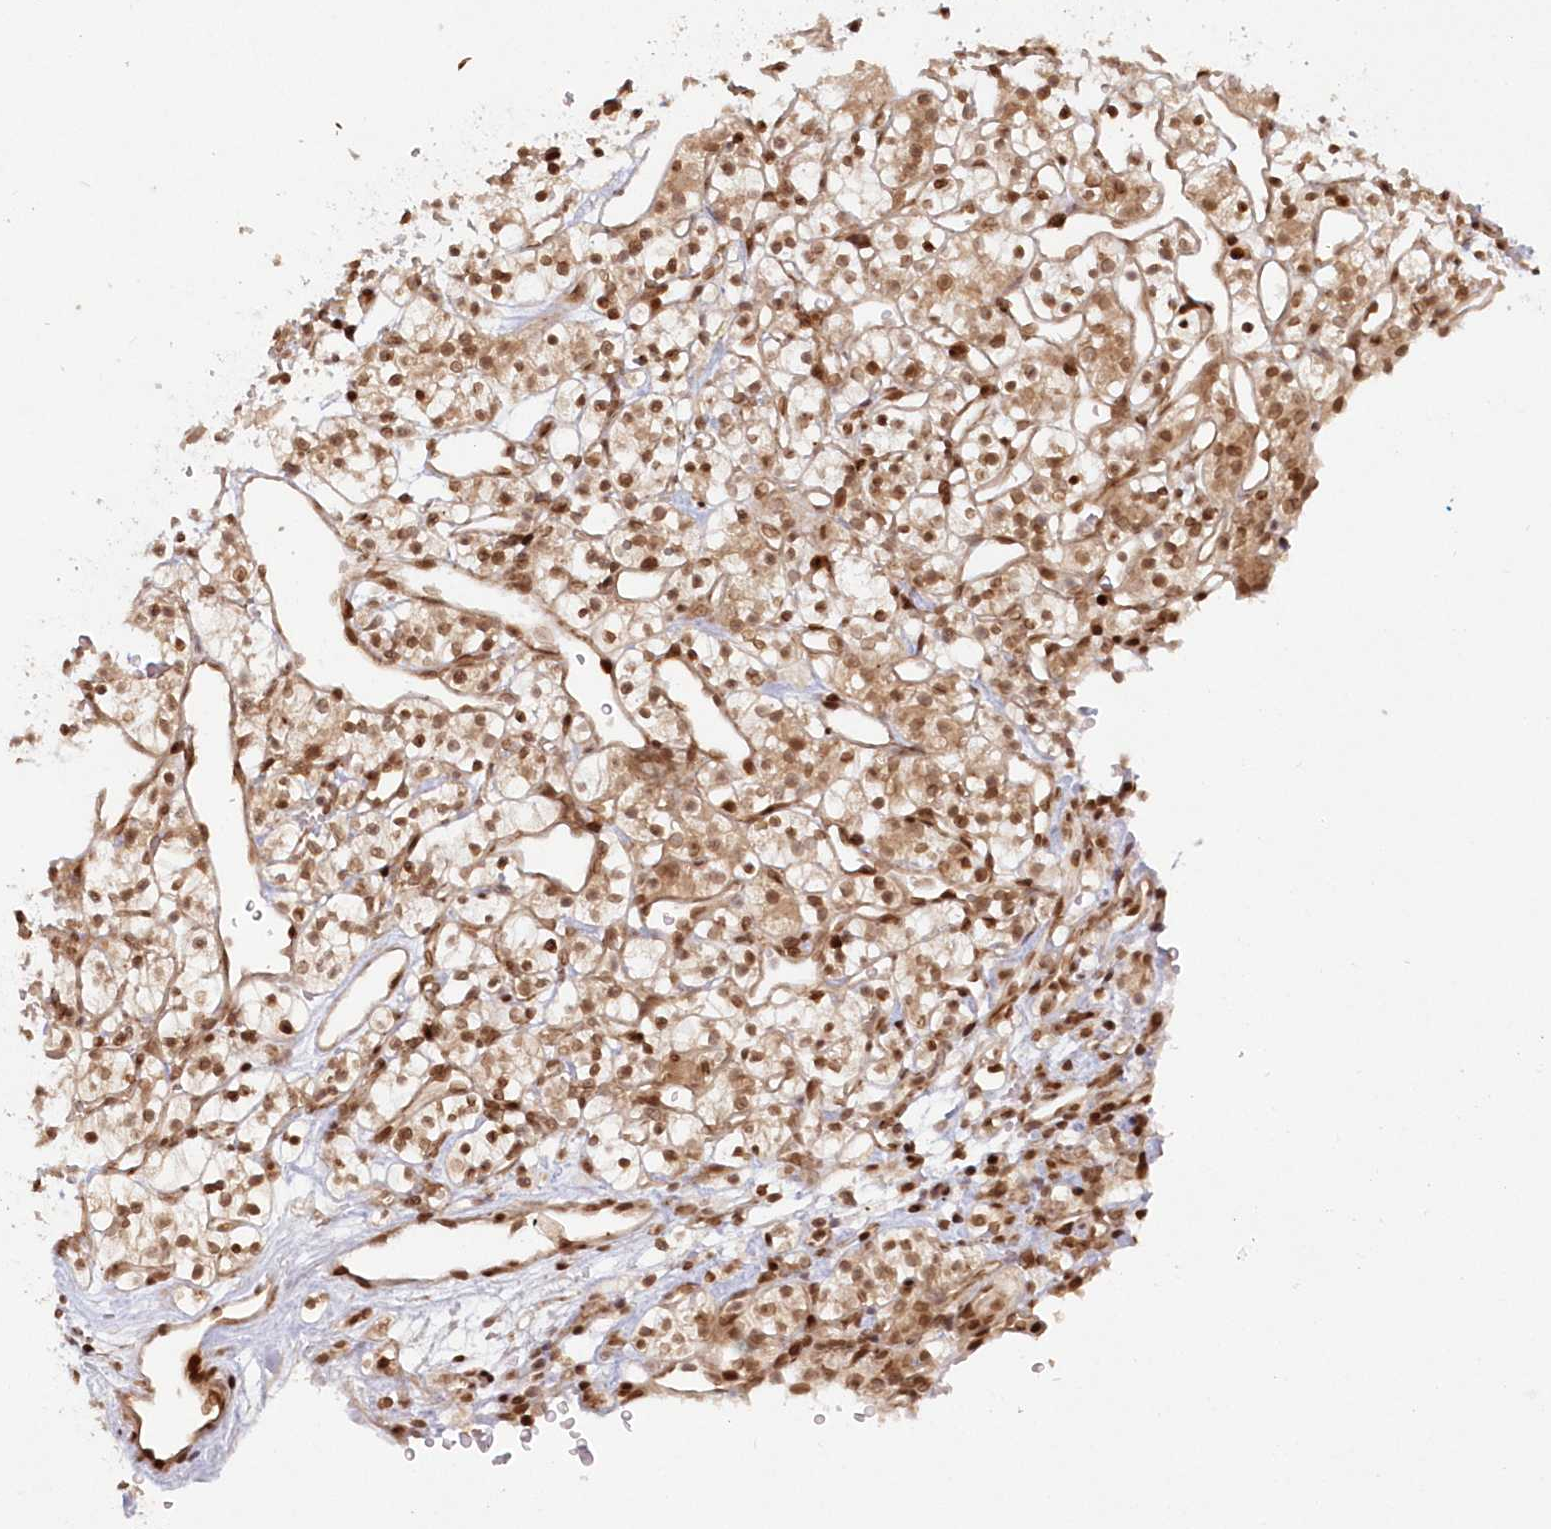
{"staining": {"intensity": "moderate", "quantity": ">75%", "location": "cytoplasmic/membranous,nuclear"}, "tissue": "renal cancer", "cell_type": "Tumor cells", "image_type": "cancer", "snomed": [{"axis": "morphology", "description": "Adenocarcinoma, NOS"}, {"axis": "topography", "description": "Kidney"}], "caption": "The immunohistochemical stain highlights moderate cytoplasmic/membranous and nuclear positivity in tumor cells of renal adenocarcinoma tissue. (DAB (3,3'-diaminobenzidine) IHC with brightfield microscopy, high magnification).", "gene": "TOGARAM2", "patient": {"sex": "female", "age": 57}}